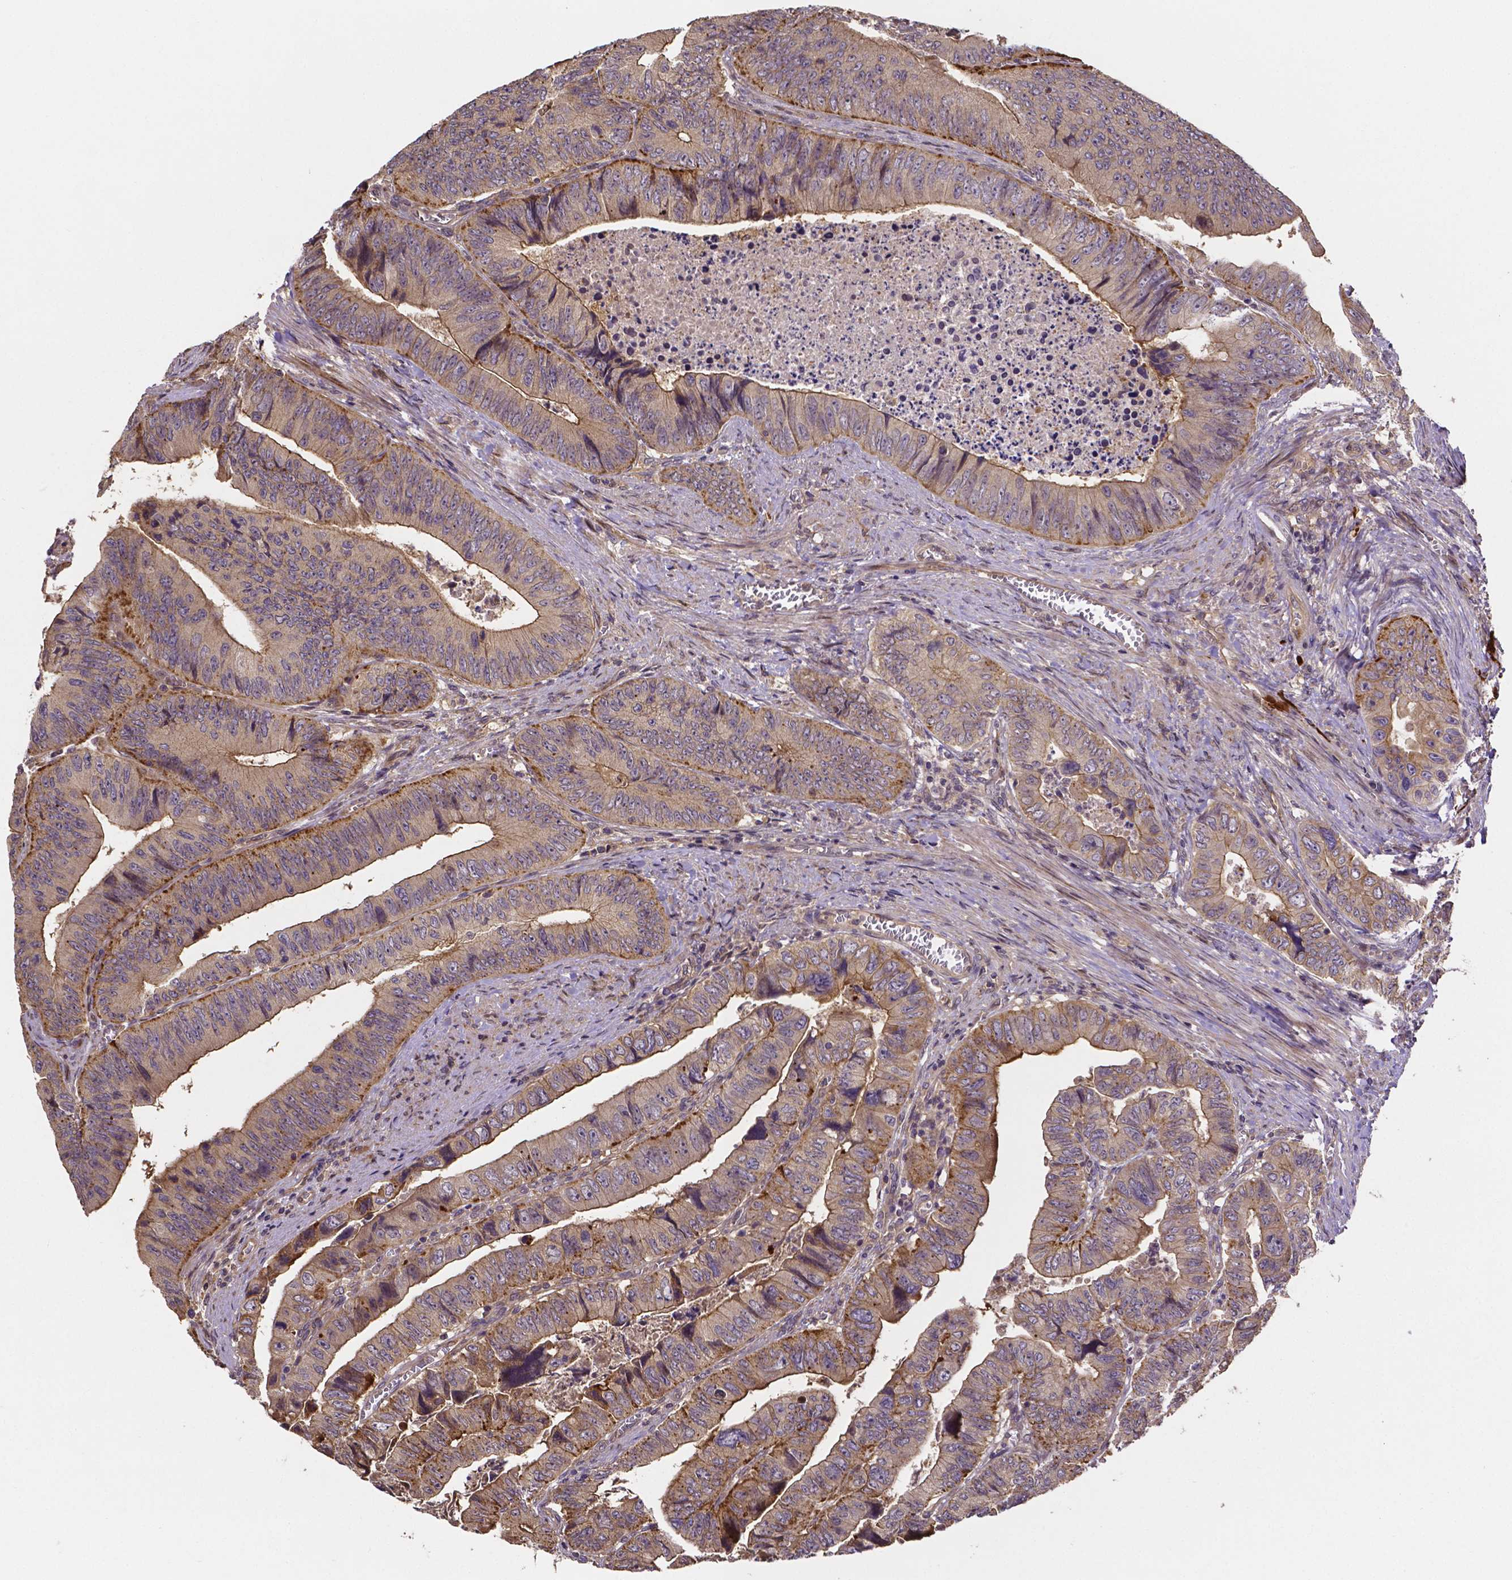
{"staining": {"intensity": "weak", "quantity": ">75%", "location": "cytoplasmic/membranous"}, "tissue": "colorectal cancer", "cell_type": "Tumor cells", "image_type": "cancer", "snomed": [{"axis": "morphology", "description": "Adenocarcinoma, NOS"}, {"axis": "topography", "description": "Colon"}], "caption": "High-power microscopy captured an immunohistochemistry (IHC) image of colorectal adenocarcinoma, revealing weak cytoplasmic/membranous expression in about >75% of tumor cells. (IHC, brightfield microscopy, high magnification).", "gene": "RNF123", "patient": {"sex": "female", "age": 84}}